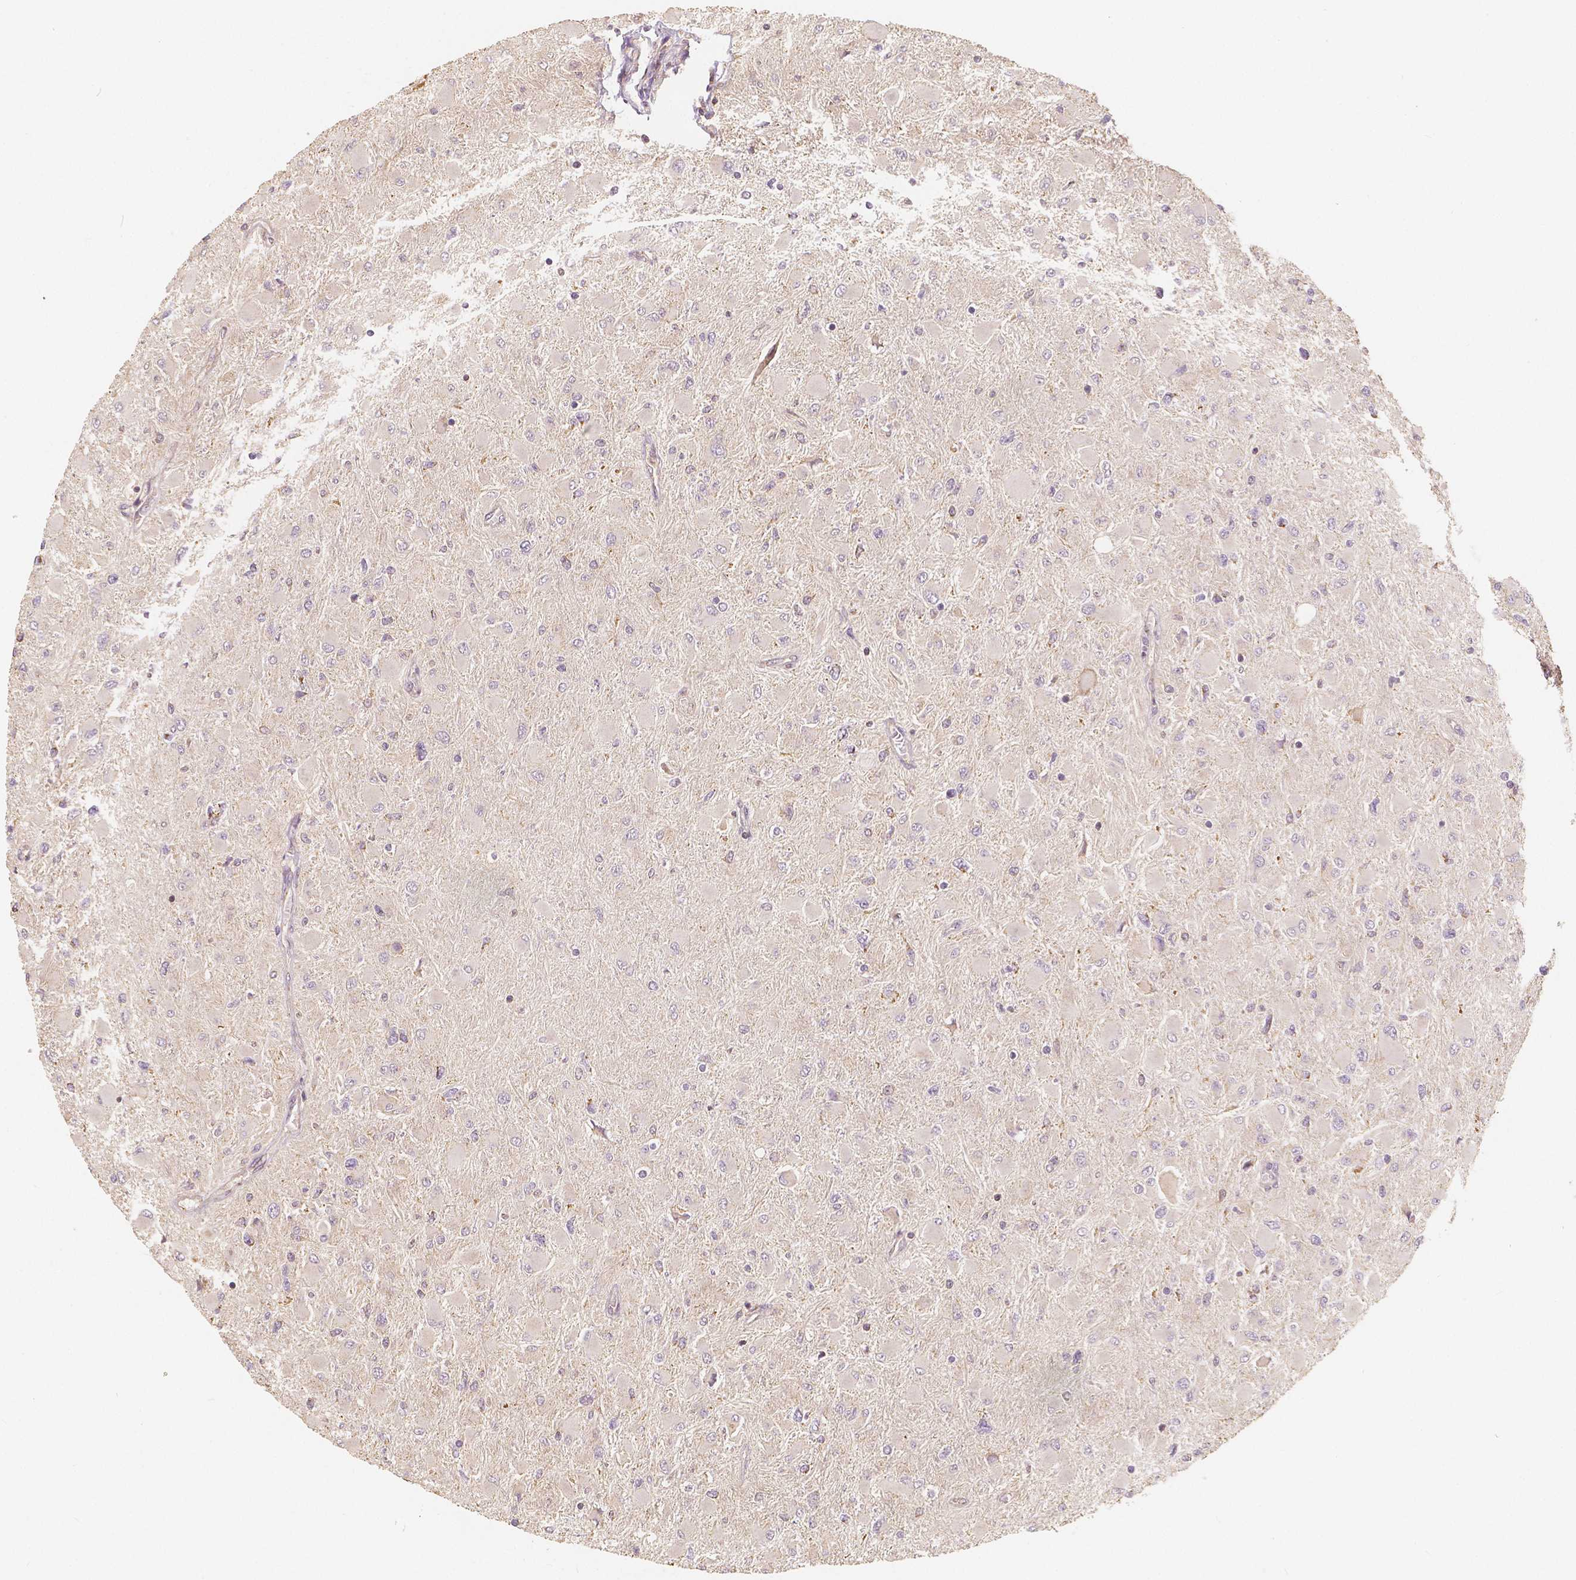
{"staining": {"intensity": "negative", "quantity": "none", "location": "none"}, "tissue": "glioma", "cell_type": "Tumor cells", "image_type": "cancer", "snomed": [{"axis": "morphology", "description": "Glioma, malignant, High grade"}, {"axis": "topography", "description": "Cerebral cortex"}], "caption": "Malignant high-grade glioma was stained to show a protein in brown. There is no significant staining in tumor cells.", "gene": "PEX26", "patient": {"sex": "female", "age": 36}}